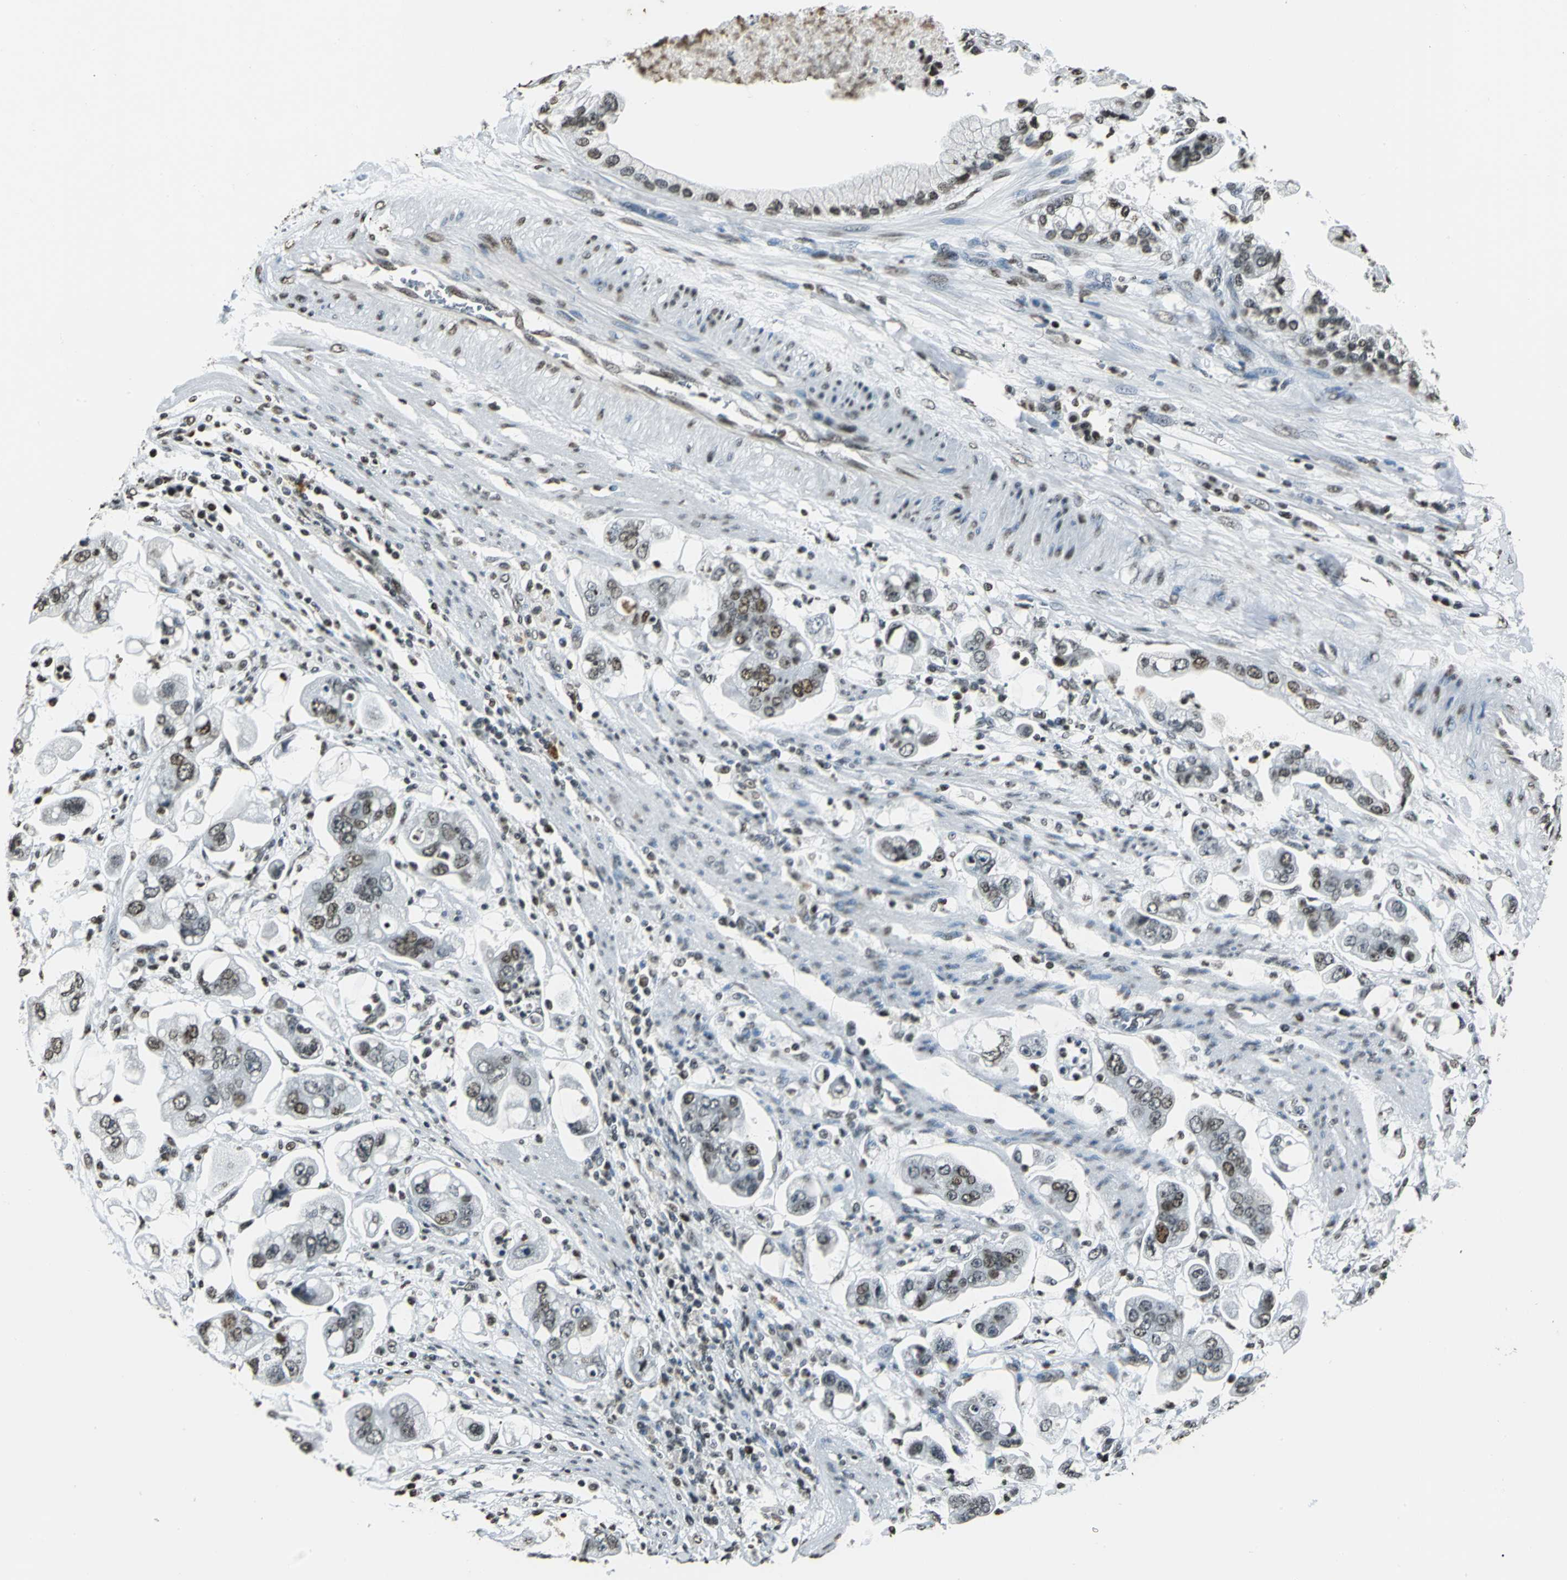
{"staining": {"intensity": "moderate", "quantity": "25%-75%", "location": "nuclear"}, "tissue": "stomach cancer", "cell_type": "Tumor cells", "image_type": "cancer", "snomed": [{"axis": "morphology", "description": "Adenocarcinoma, NOS"}, {"axis": "topography", "description": "Stomach"}], "caption": "The photomicrograph exhibits staining of stomach adenocarcinoma, revealing moderate nuclear protein expression (brown color) within tumor cells. The staining was performed using DAB, with brown indicating positive protein expression. Nuclei are stained blue with hematoxylin.", "gene": "MCM4", "patient": {"sex": "male", "age": 62}}